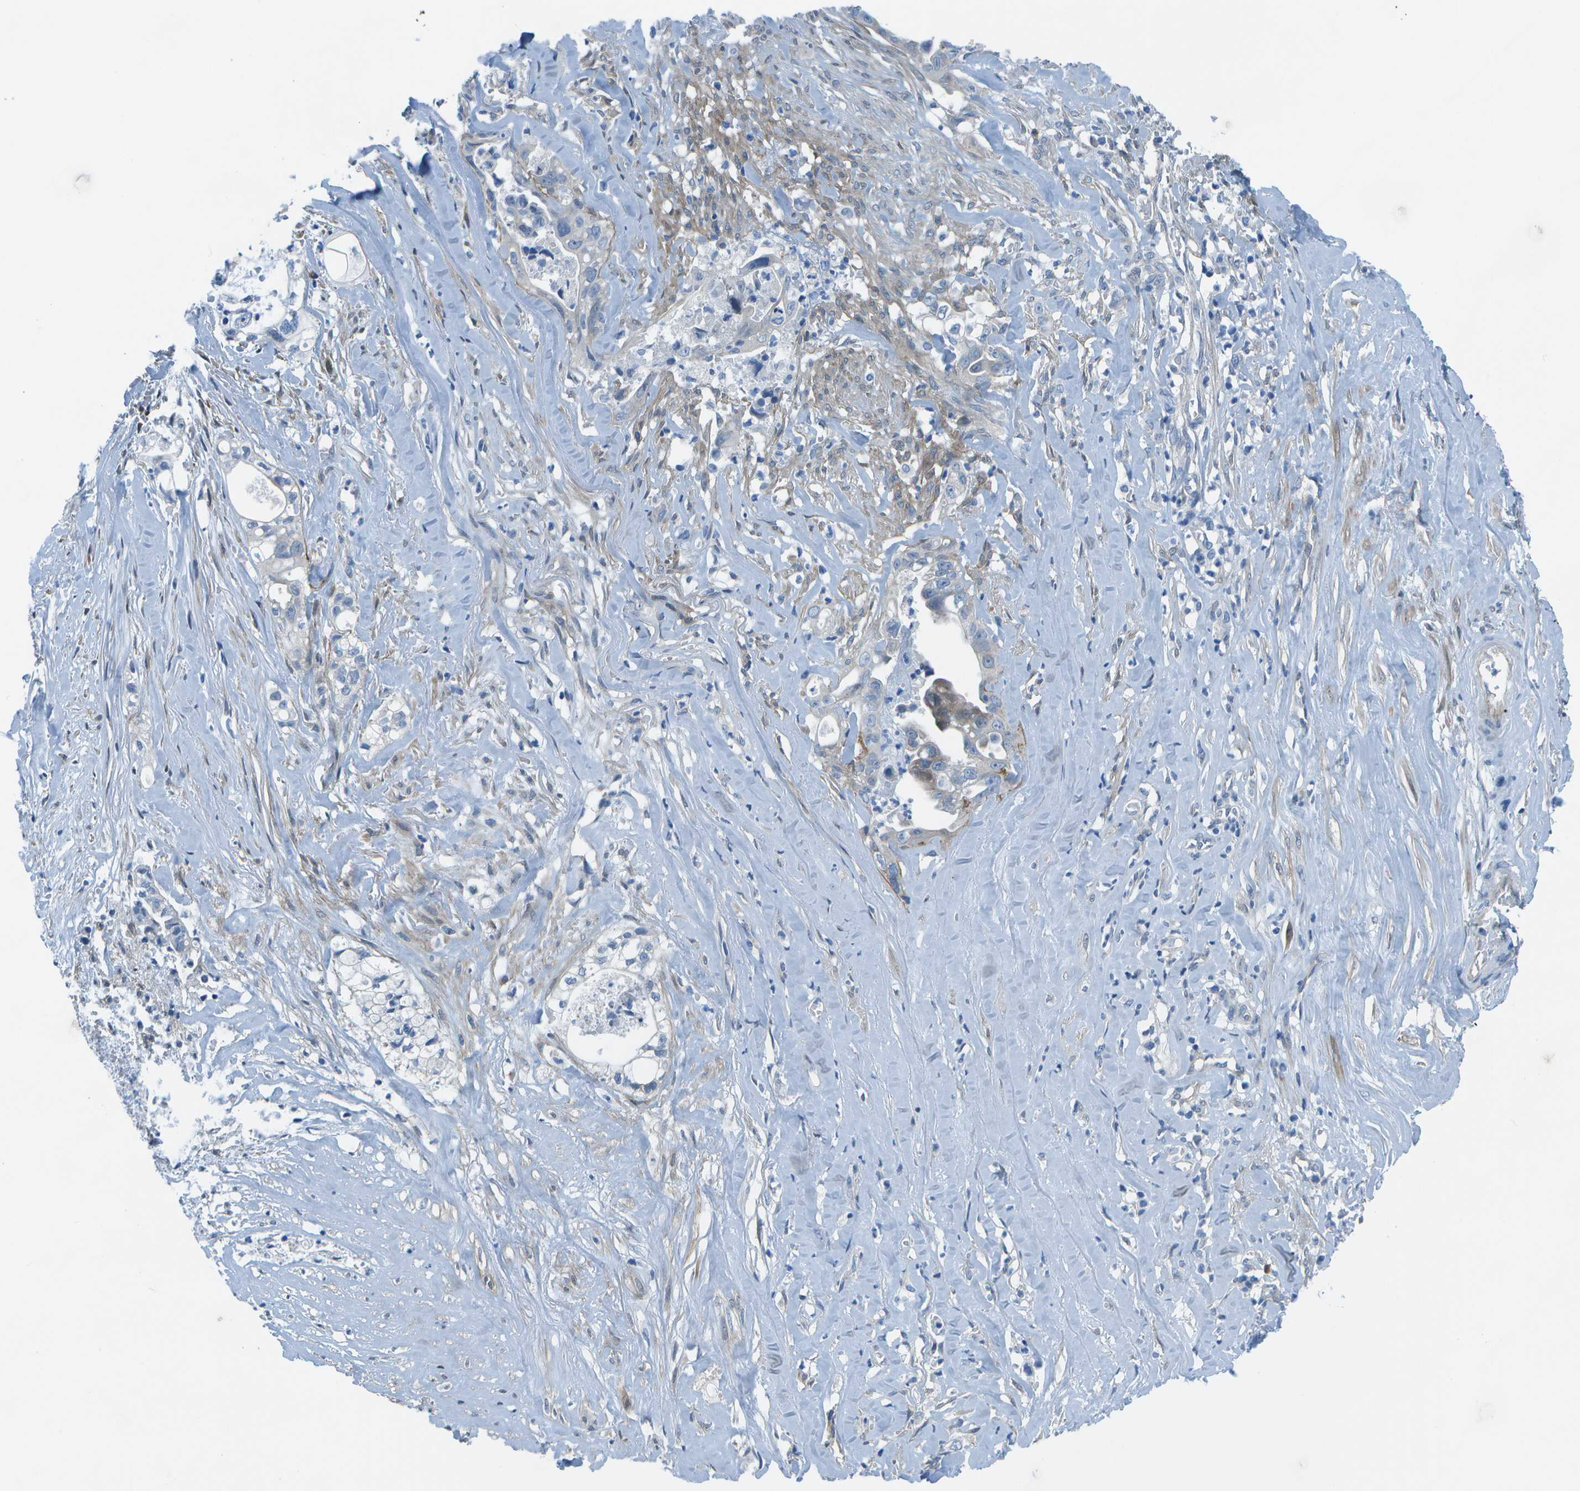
{"staining": {"intensity": "weak", "quantity": "<25%", "location": "cytoplasmic/membranous"}, "tissue": "liver cancer", "cell_type": "Tumor cells", "image_type": "cancer", "snomed": [{"axis": "morphology", "description": "Cholangiocarcinoma"}, {"axis": "topography", "description": "Liver"}], "caption": "IHC image of human cholangiocarcinoma (liver) stained for a protein (brown), which demonstrates no expression in tumor cells. (Immunohistochemistry (ihc), brightfield microscopy, high magnification).", "gene": "SORBS3", "patient": {"sex": "female", "age": 70}}